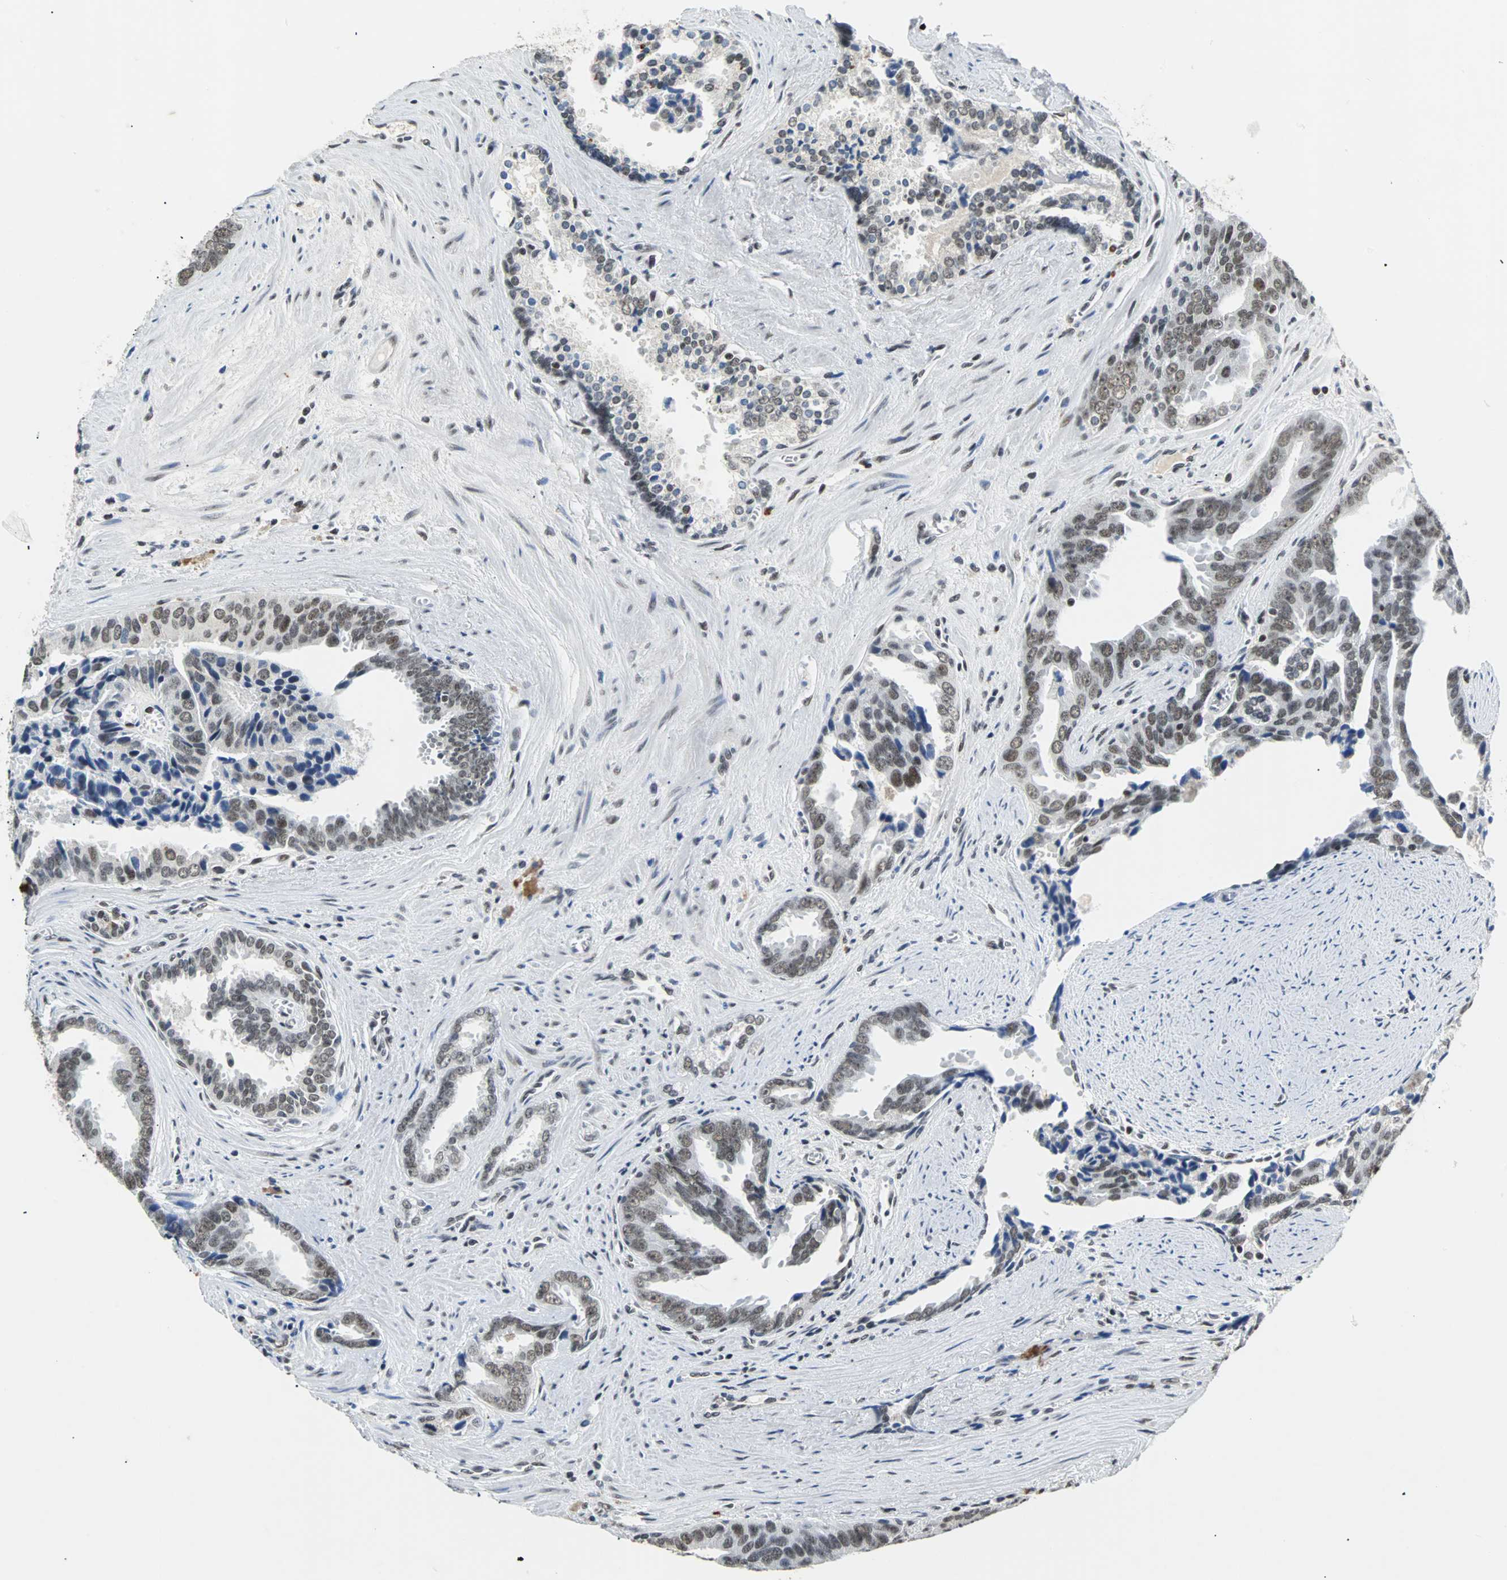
{"staining": {"intensity": "moderate", "quantity": ">75%", "location": "nuclear"}, "tissue": "prostate cancer", "cell_type": "Tumor cells", "image_type": "cancer", "snomed": [{"axis": "morphology", "description": "Adenocarcinoma, High grade"}, {"axis": "topography", "description": "Prostate"}], "caption": "A brown stain labels moderate nuclear staining of a protein in human high-grade adenocarcinoma (prostate) tumor cells.", "gene": "GATAD2A", "patient": {"sex": "male", "age": 67}}